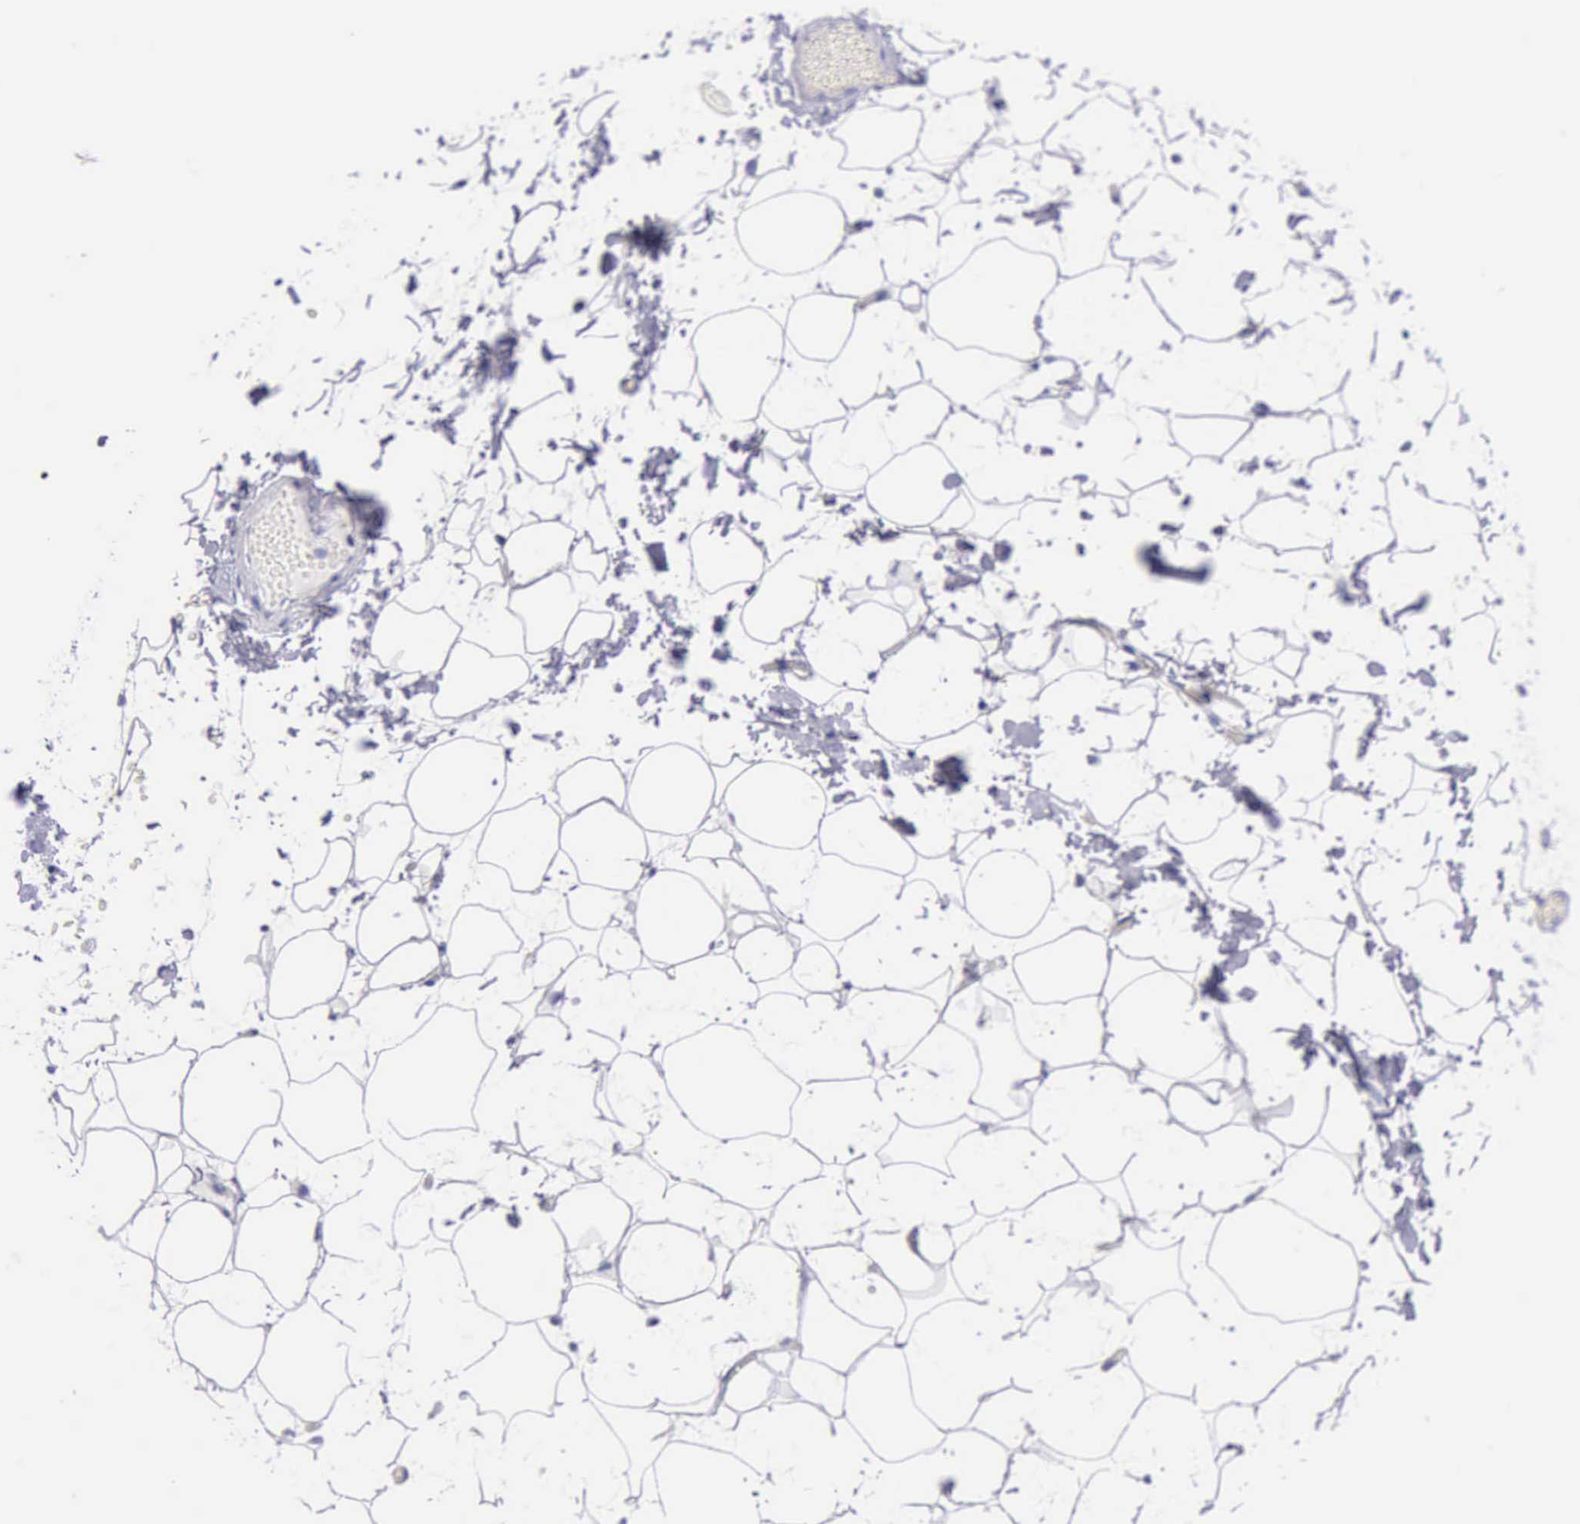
{"staining": {"intensity": "negative", "quantity": "none", "location": "none"}, "tissue": "adipose tissue", "cell_type": "Adipocytes", "image_type": "normal", "snomed": [{"axis": "morphology", "description": "Normal tissue, NOS"}, {"axis": "morphology", "description": "Fibrosis, NOS"}, {"axis": "topography", "description": "Breast"}], "caption": "This is an immunohistochemistry (IHC) image of normal human adipose tissue. There is no positivity in adipocytes.", "gene": "MCM2", "patient": {"sex": "female", "age": 24}}